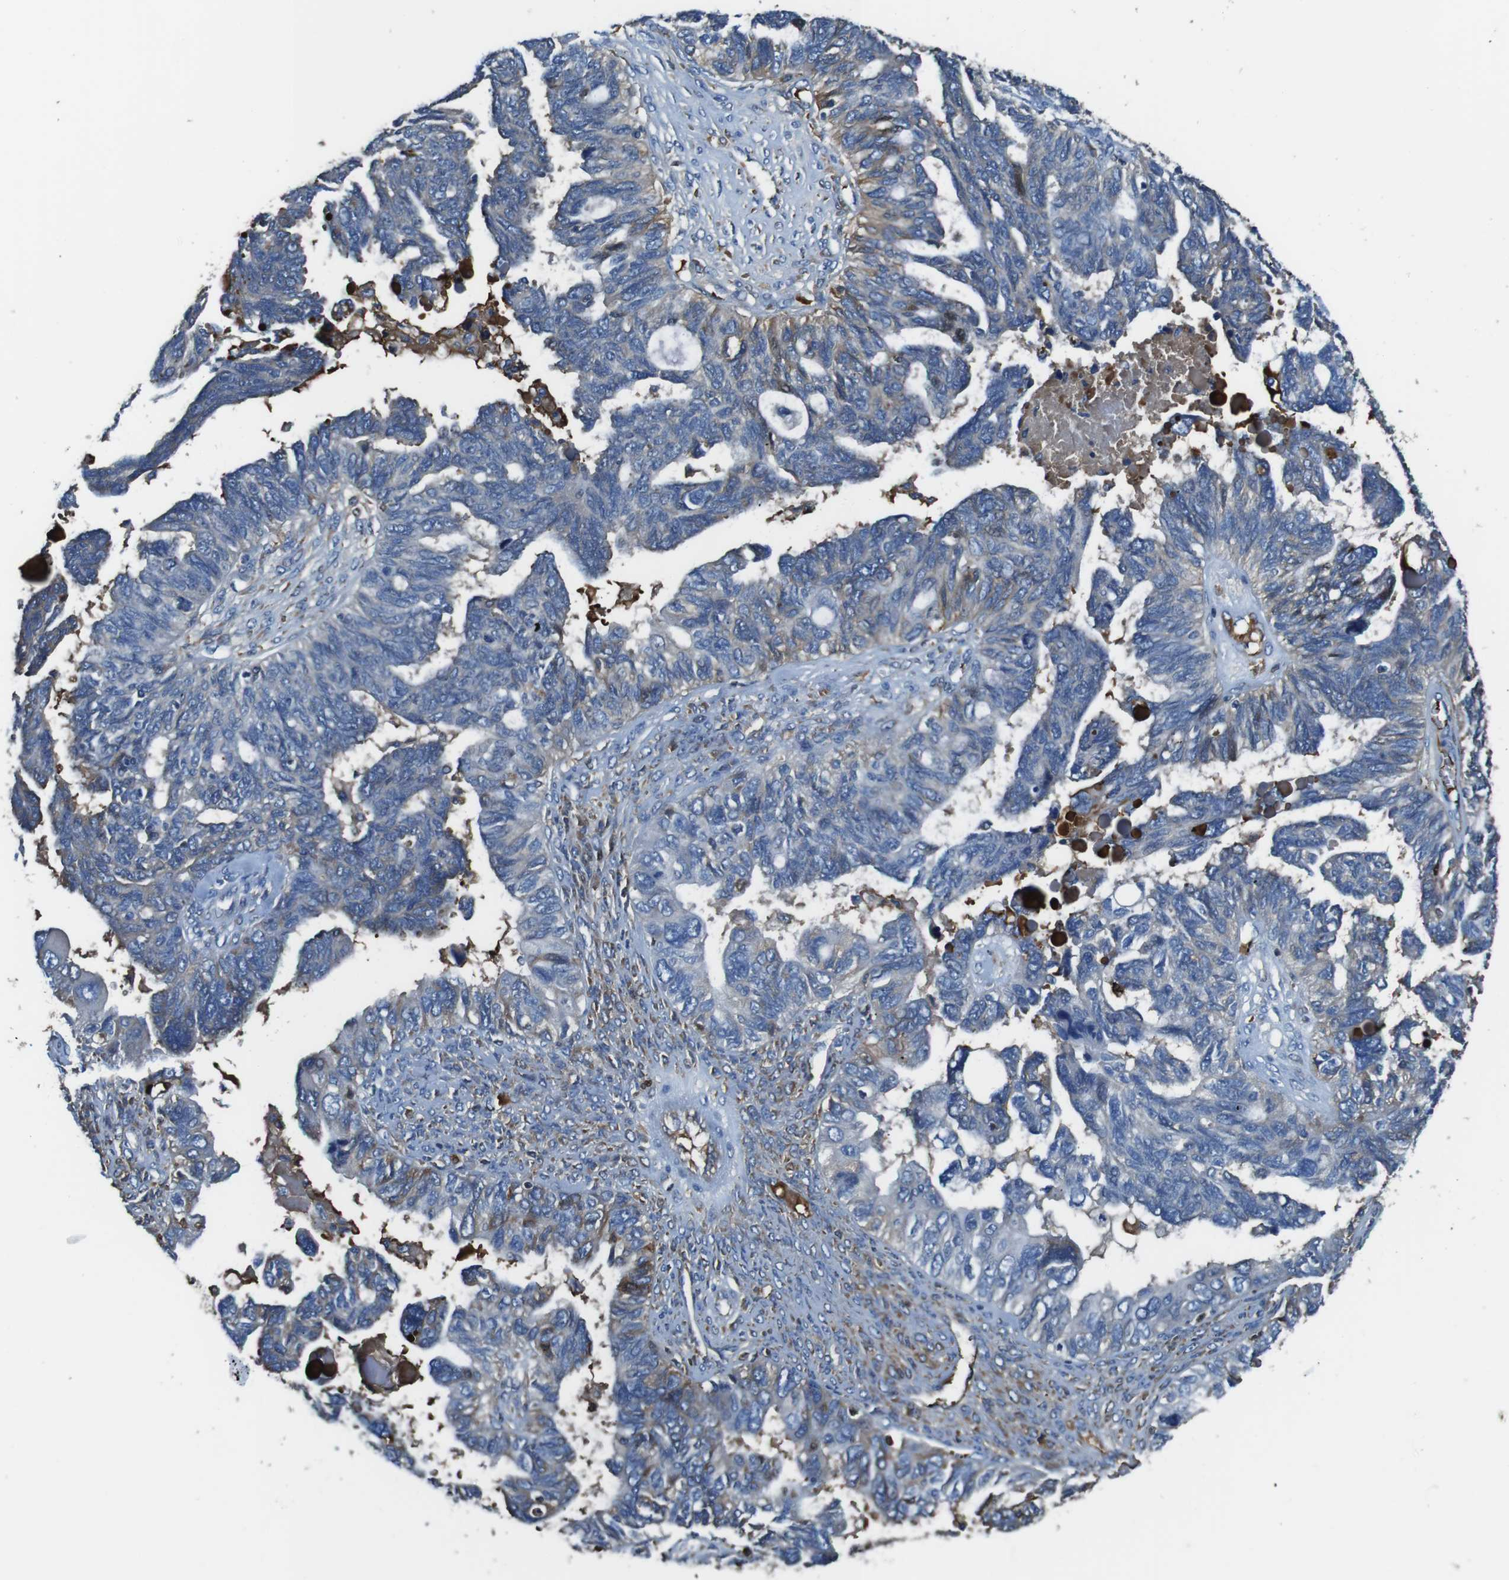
{"staining": {"intensity": "weak", "quantity": "25%-75%", "location": "cytoplasmic/membranous"}, "tissue": "ovarian cancer", "cell_type": "Tumor cells", "image_type": "cancer", "snomed": [{"axis": "morphology", "description": "Cystadenocarcinoma, serous, NOS"}, {"axis": "topography", "description": "Ovary"}], "caption": "Immunohistochemical staining of human ovarian serous cystadenocarcinoma displays low levels of weak cytoplasmic/membranous staining in approximately 25%-75% of tumor cells.", "gene": "TMPRSS15", "patient": {"sex": "female", "age": 79}}